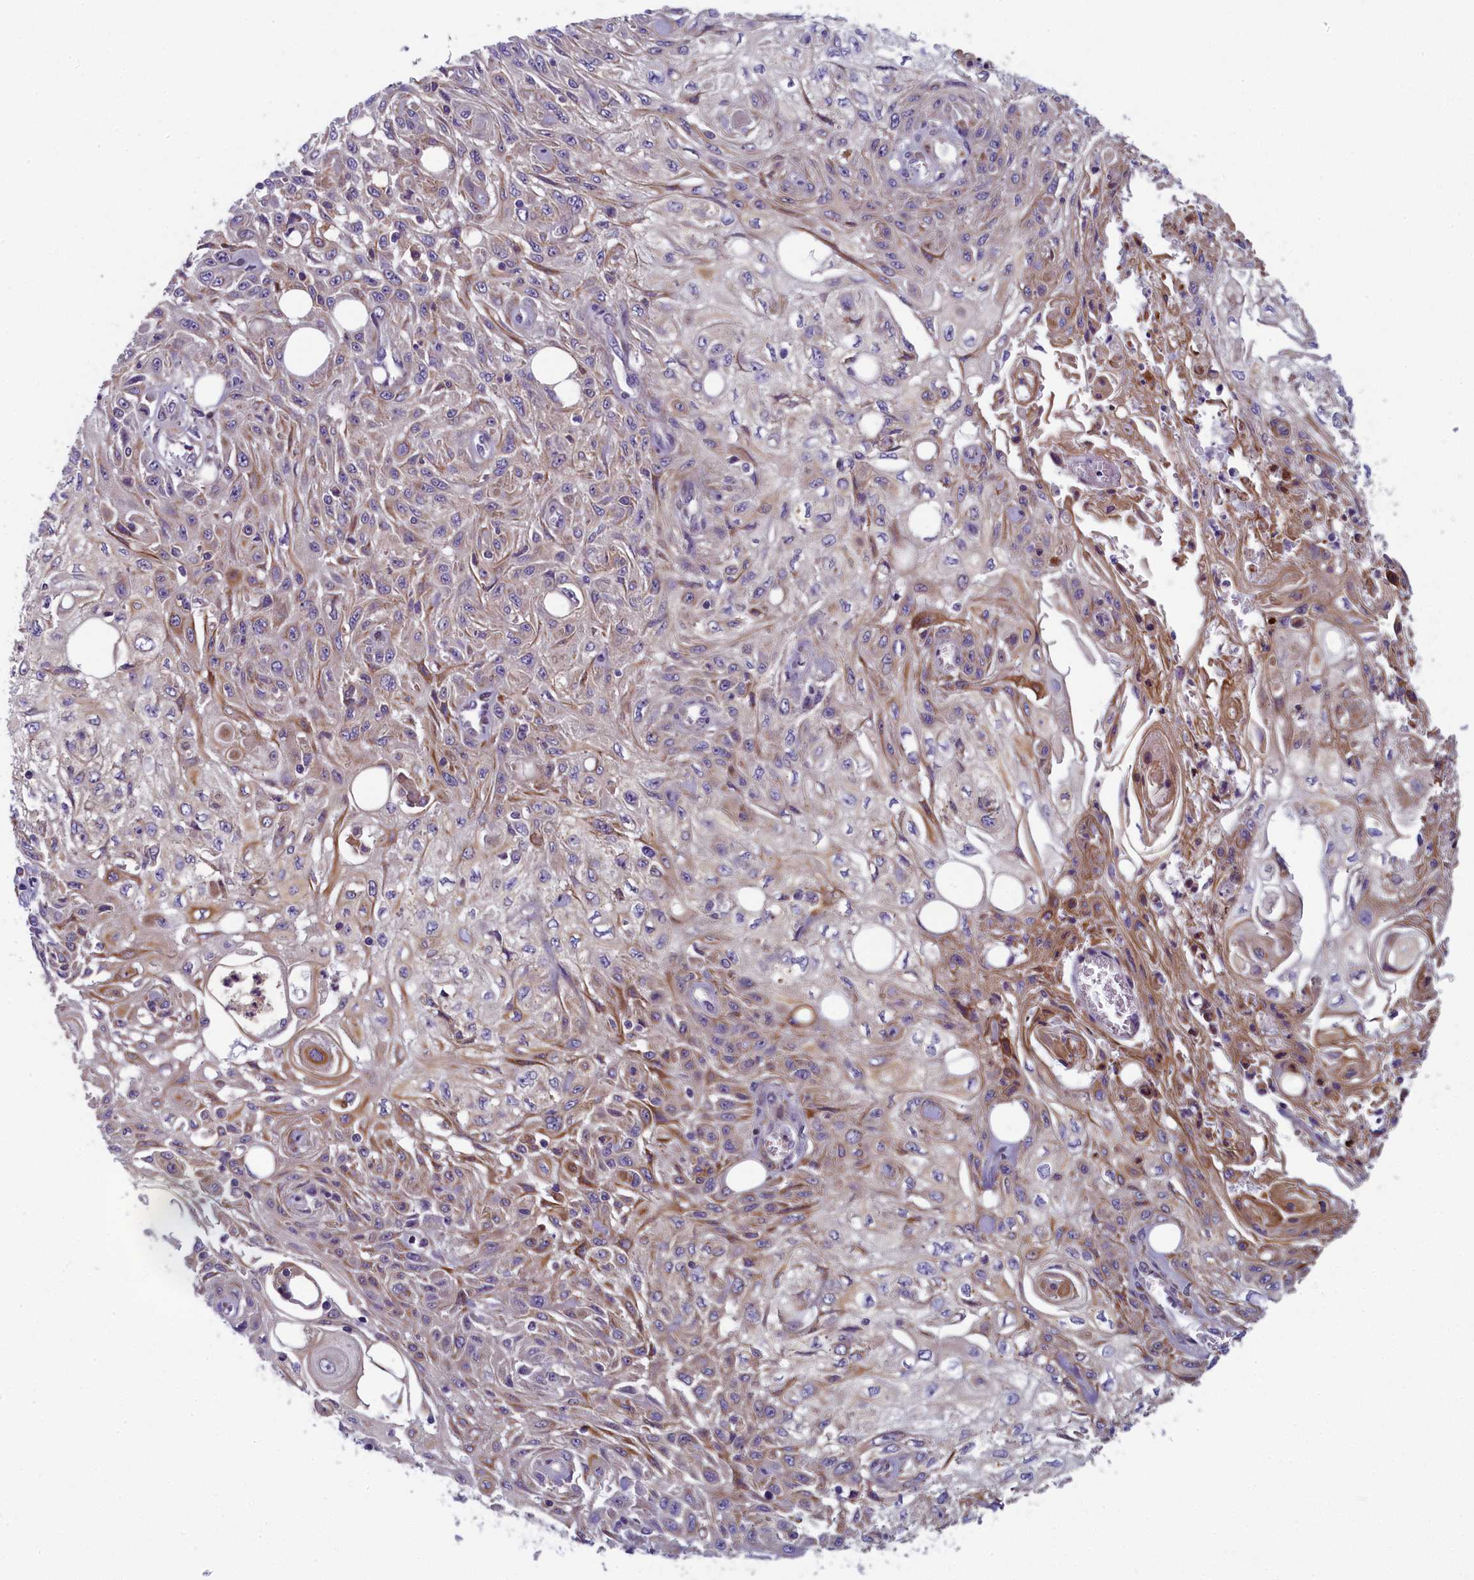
{"staining": {"intensity": "moderate", "quantity": "<25%", "location": "cytoplasmic/membranous"}, "tissue": "skin cancer", "cell_type": "Tumor cells", "image_type": "cancer", "snomed": [{"axis": "morphology", "description": "Squamous cell carcinoma, NOS"}, {"axis": "morphology", "description": "Squamous cell carcinoma, metastatic, NOS"}, {"axis": "topography", "description": "Skin"}, {"axis": "topography", "description": "Lymph node"}], "caption": "High-power microscopy captured an immunohistochemistry (IHC) micrograph of skin squamous cell carcinoma, revealing moderate cytoplasmic/membranous expression in approximately <25% of tumor cells. The staining is performed using DAB brown chromogen to label protein expression. The nuclei are counter-stained blue using hematoxylin.", "gene": "ANKRD39", "patient": {"sex": "male", "age": 75}}